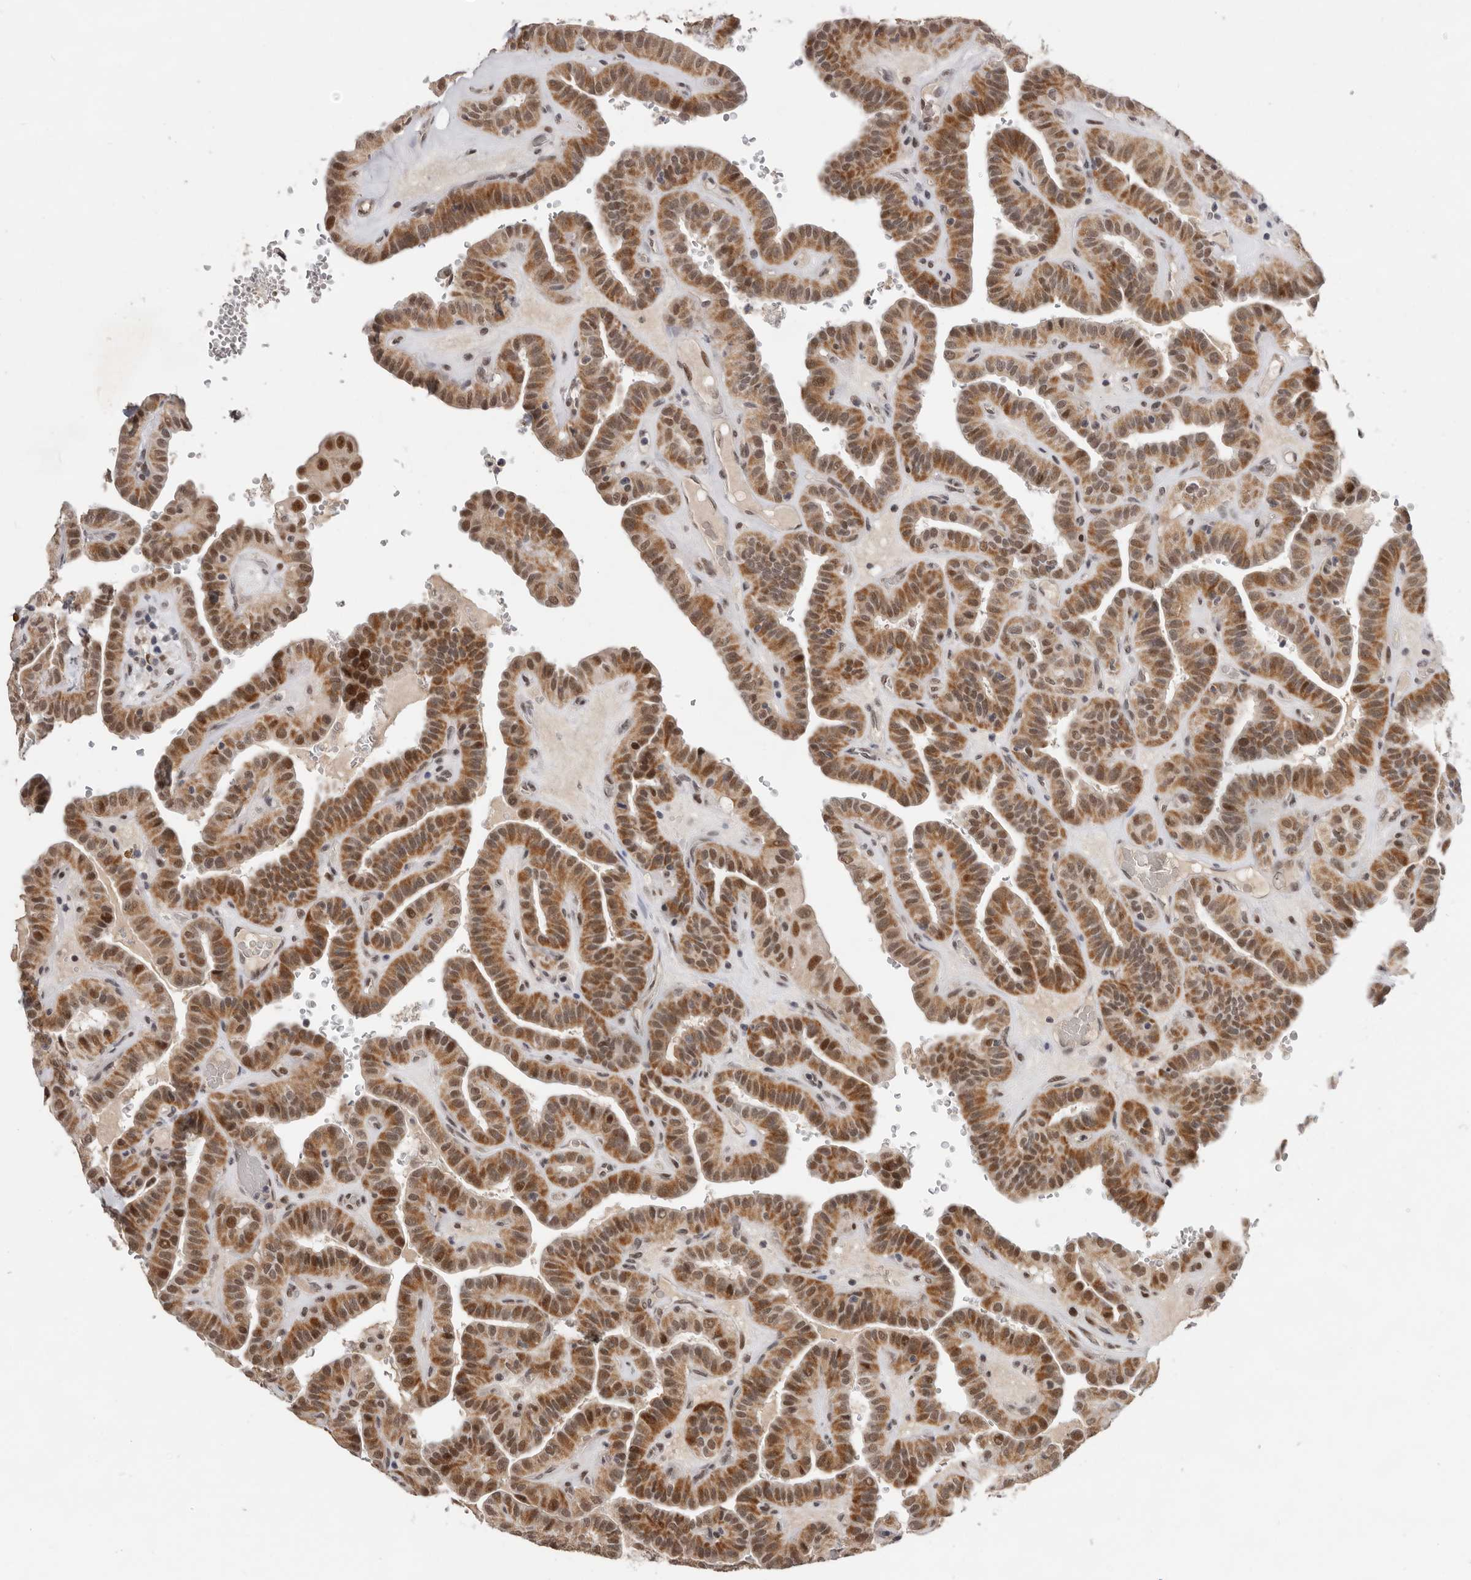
{"staining": {"intensity": "strong", "quantity": ">75%", "location": "cytoplasmic/membranous,nuclear"}, "tissue": "thyroid cancer", "cell_type": "Tumor cells", "image_type": "cancer", "snomed": [{"axis": "morphology", "description": "Papillary adenocarcinoma, NOS"}, {"axis": "topography", "description": "Thyroid gland"}], "caption": "This histopathology image demonstrates immunohistochemistry staining of human thyroid papillary adenocarcinoma, with high strong cytoplasmic/membranous and nuclear positivity in approximately >75% of tumor cells.", "gene": "BRCA2", "patient": {"sex": "male", "age": 77}}